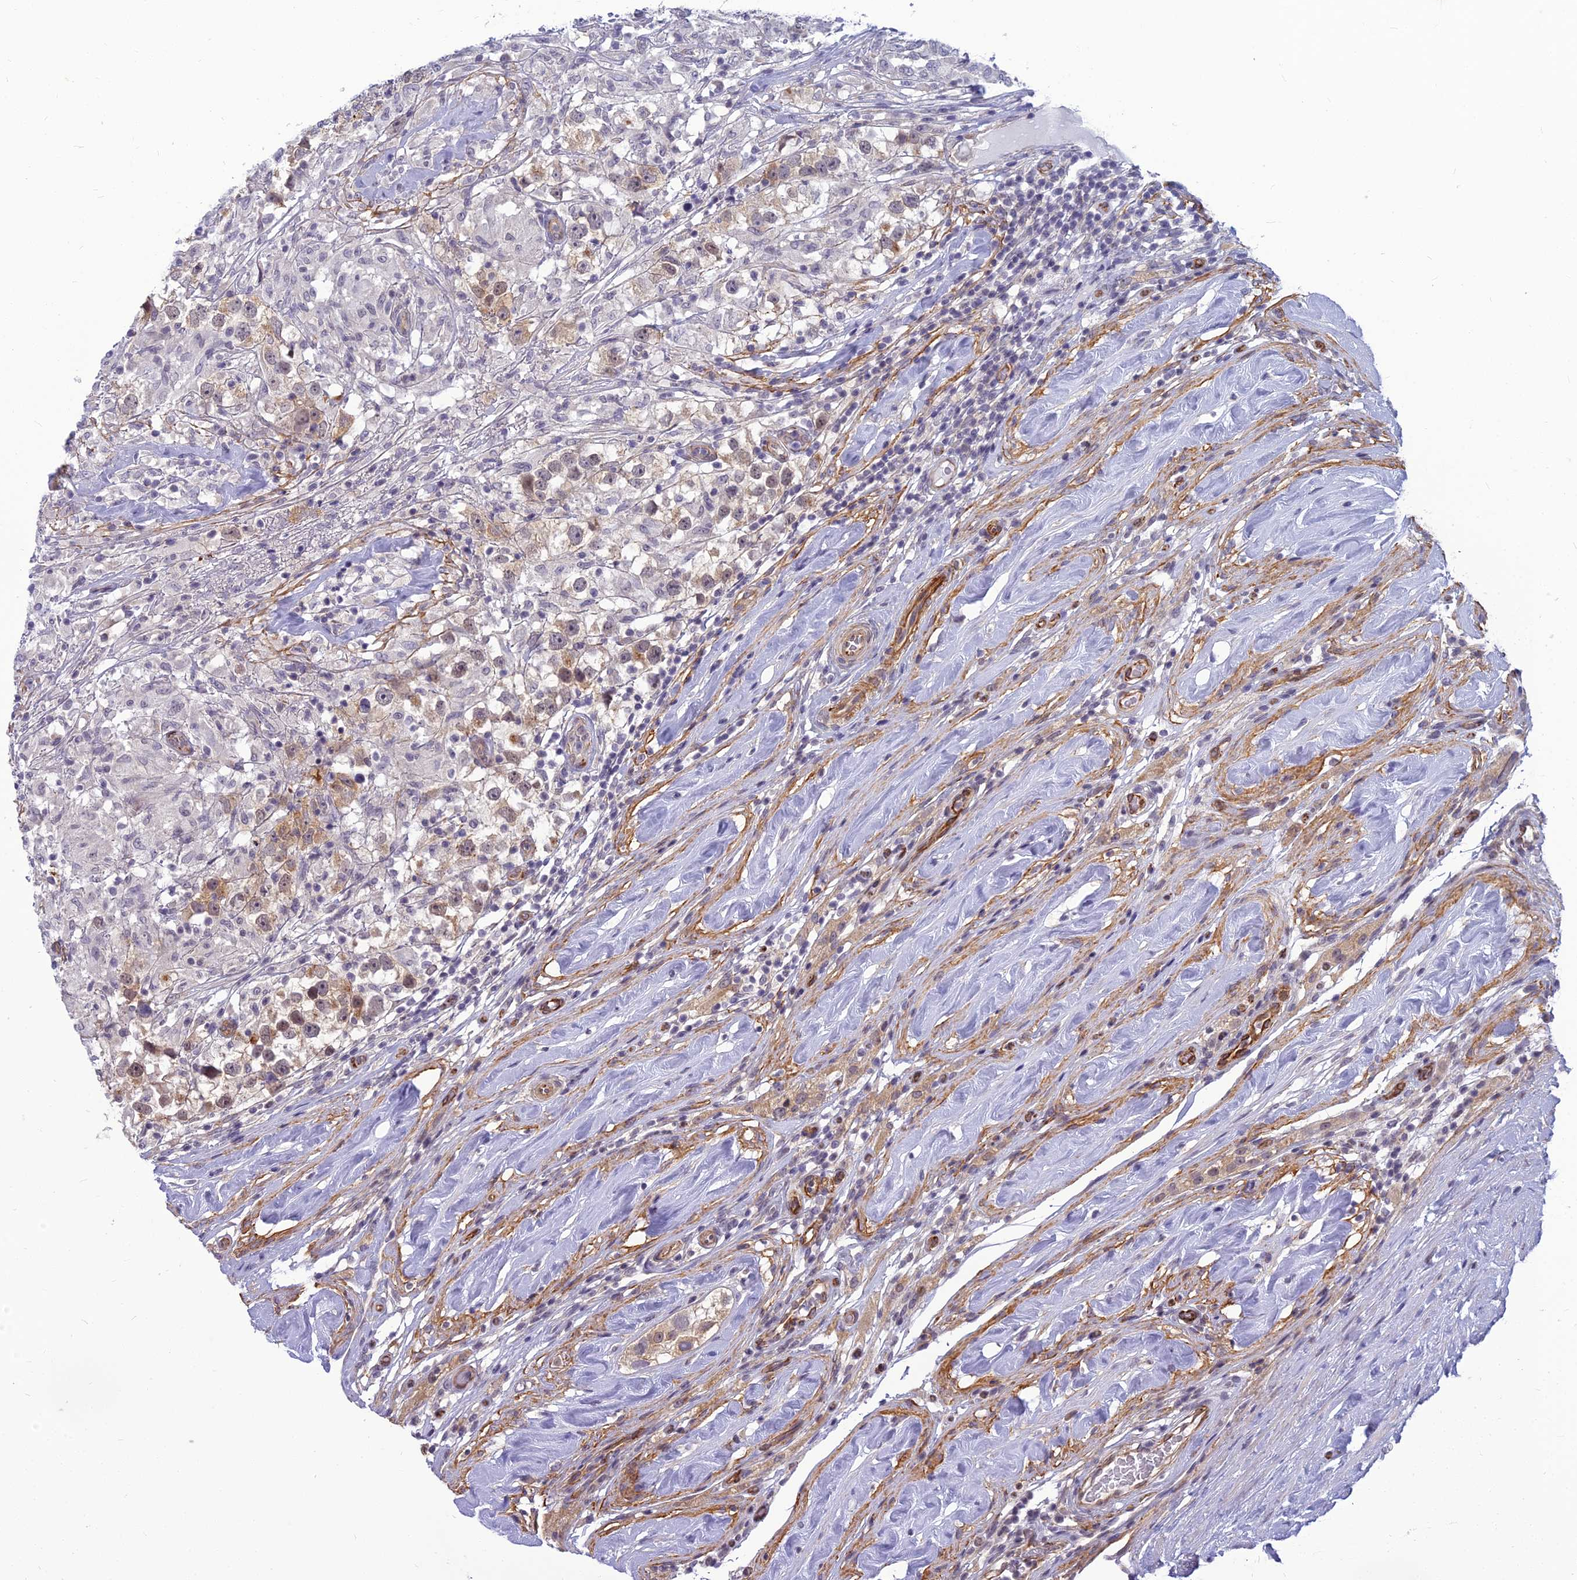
{"staining": {"intensity": "weak", "quantity": "25%-75%", "location": "nuclear"}, "tissue": "testis cancer", "cell_type": "Tumor cells", "image_type": "cancer", "snomed": [{"axis": "morphology", "description": "Seminoma, NOS"}, {"axis": "topography", "description": "Testis"}], "caption": "The histopathology image demonstrates a brown stain indicating the presence of a protein in the nuclear of tumor cells in testis seminoma.", "gene": "RGL3", "patient": {"sex": "male", "age": 46}}